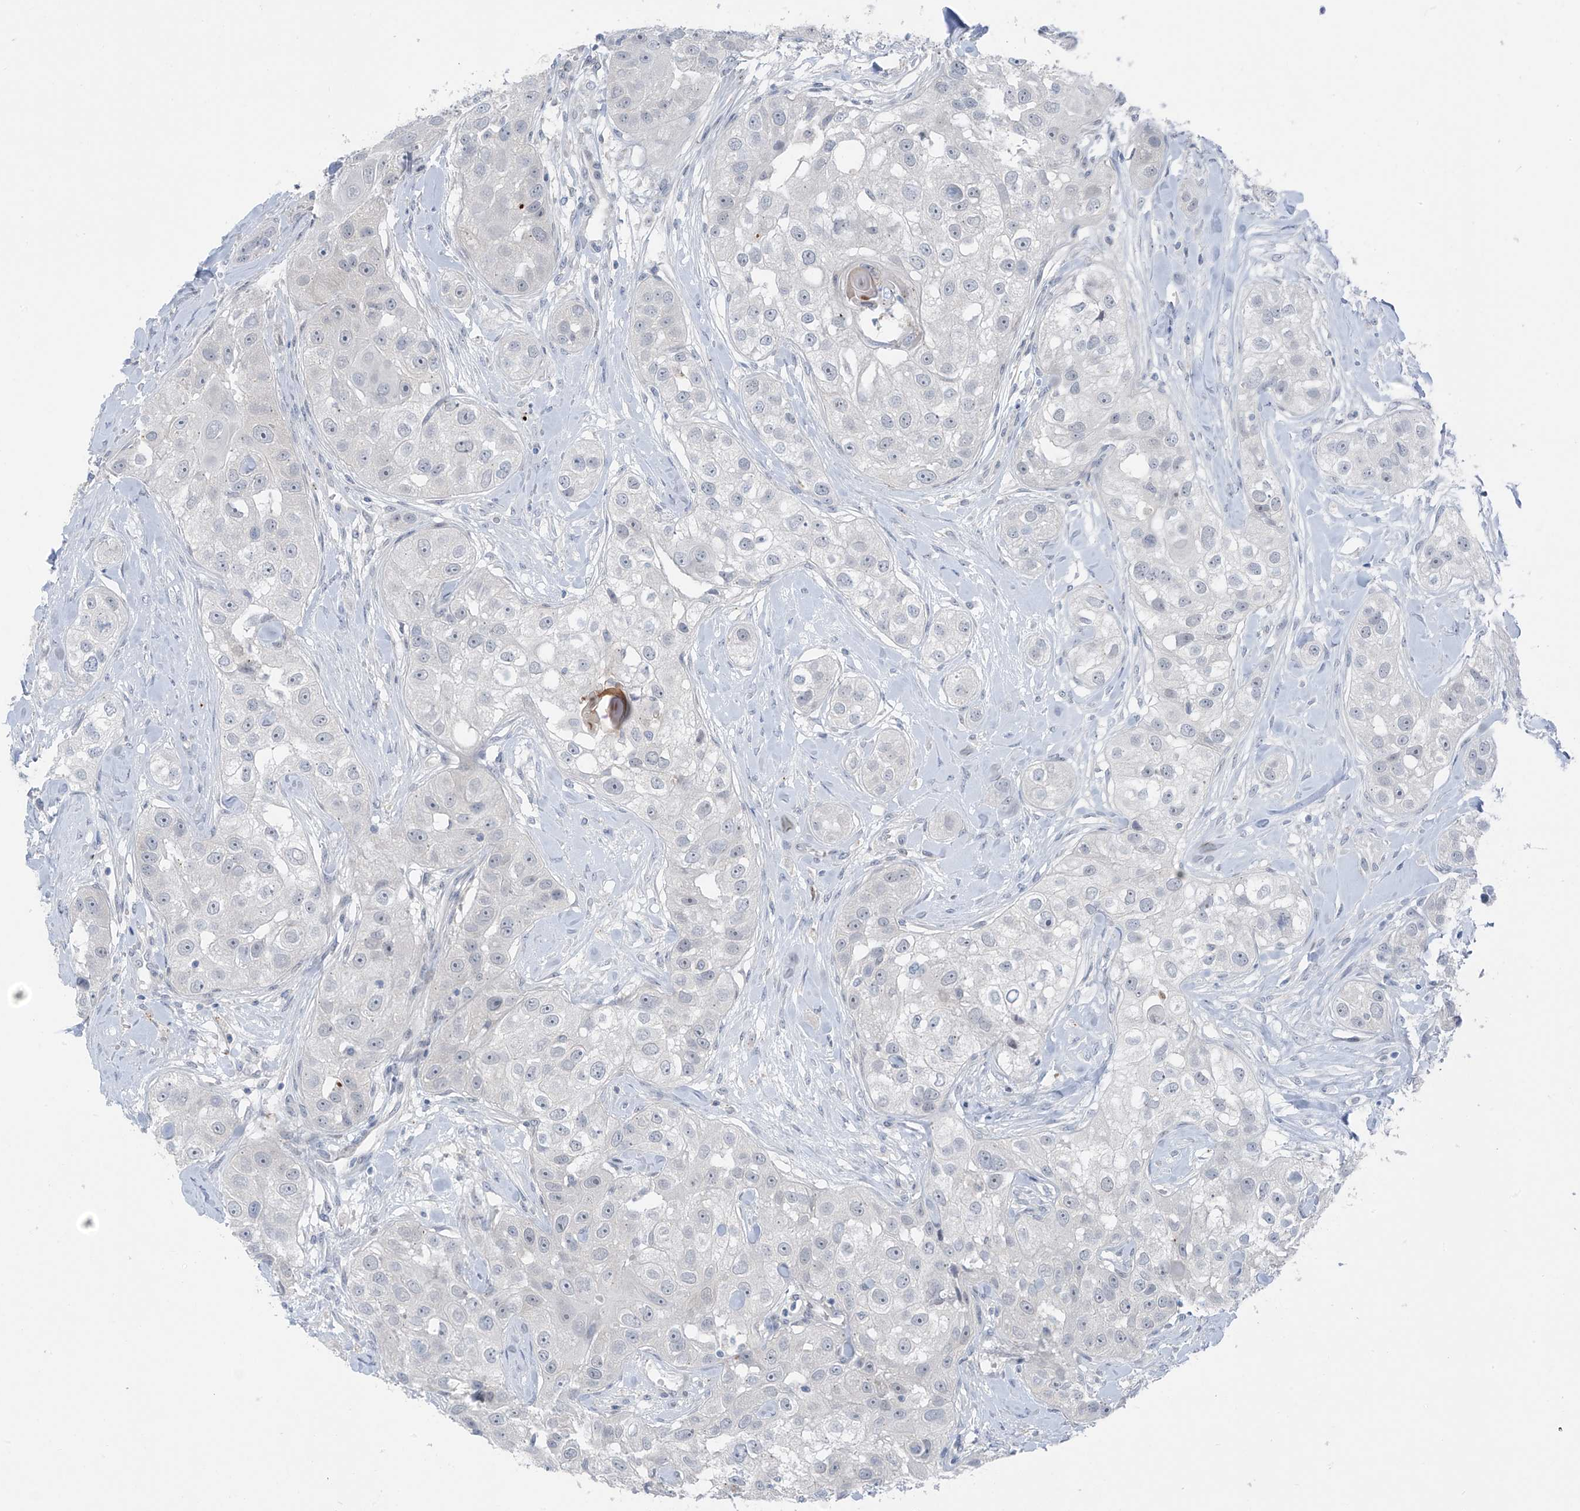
{"staining": {"intensity": "negative", "quantity": "none", "location": "none"}, "tissue": "head and neck cancer", "cell_type": "Tumor cells", "image_type": "cancer", "snomed": [{"axis": "morphology", "description": "Normal tissue, NOS"}, {"axis": "morphology", "description": "Squamous cell carcinoma, NOS"}, {"axis": "topography", "description": "Skeletal muscle"}, {"axis": "topography", "description": "Head-Neck"}], "caption": "An image of human head and neck cancer (squamous cell carcinoma) is negative for staining in tumor cells. (DAB (3,3'-diaminobenzidine) IHC, high magnification).", "gene": "ZNF793", "patient": {"sex": "male", "age": 51}}